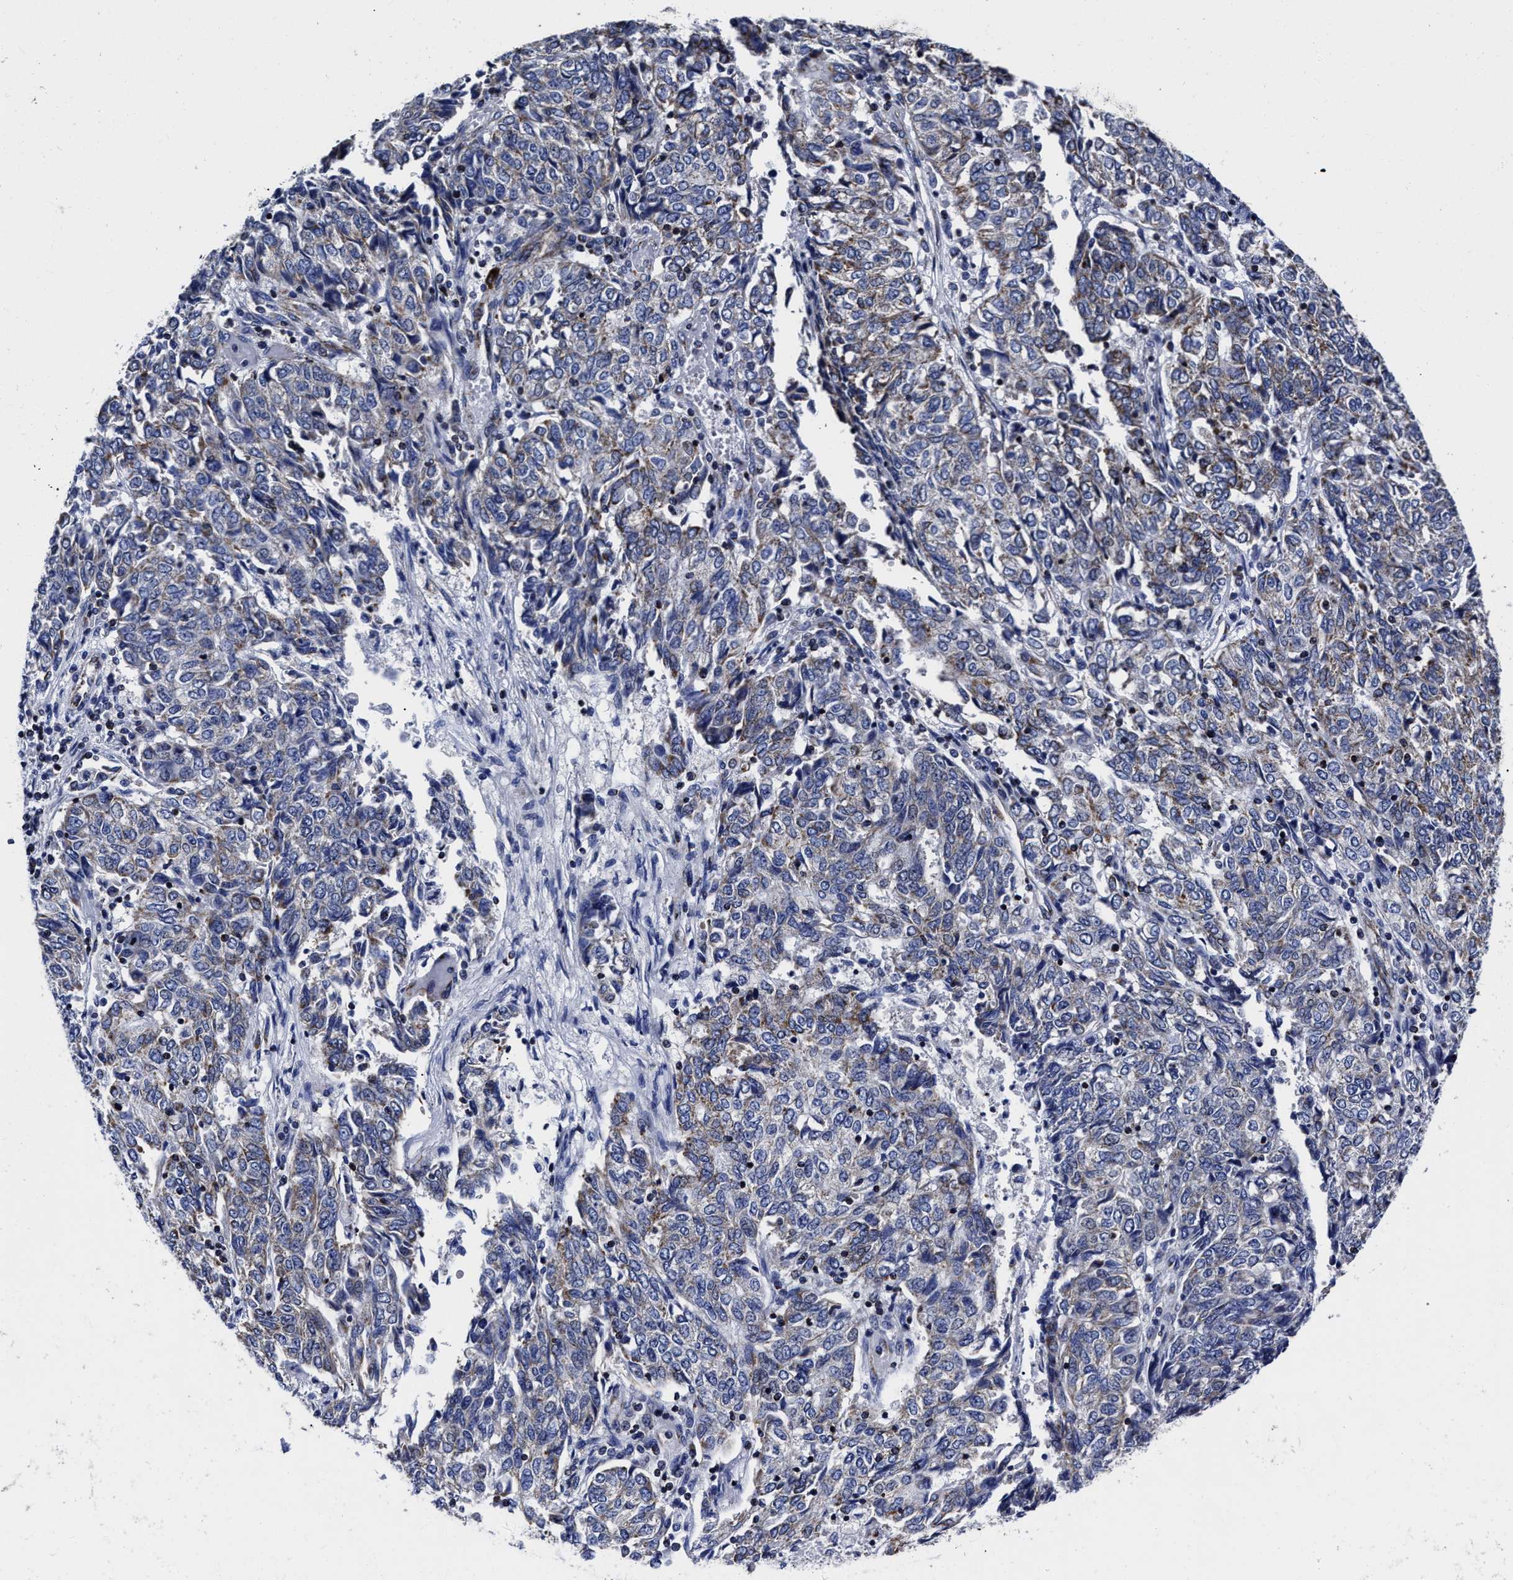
{"staining": {"intensity": "moderate", "quantity": "25%-75%", "location": "cytoplasmic/membranous"}, "tissue": "endometrial cancer", "cell_type": "Tumor cells", "image_type": "cancer", "snomed": [{"axis": "morphology", "description": "Adenocarcinoma, NOS"}, {"axis": "topography", "description": "Endometrium"}], "caption": "This micrograph displays immunohistochemistry (IHC) staining of adenocarcinoma (endometrial), with medium moderate cytoplasmic/membranous staining in approximately 25%-75% of tumor cells.", "gene": "HINT2", "patient": {"sex": "female", "age": 80}}